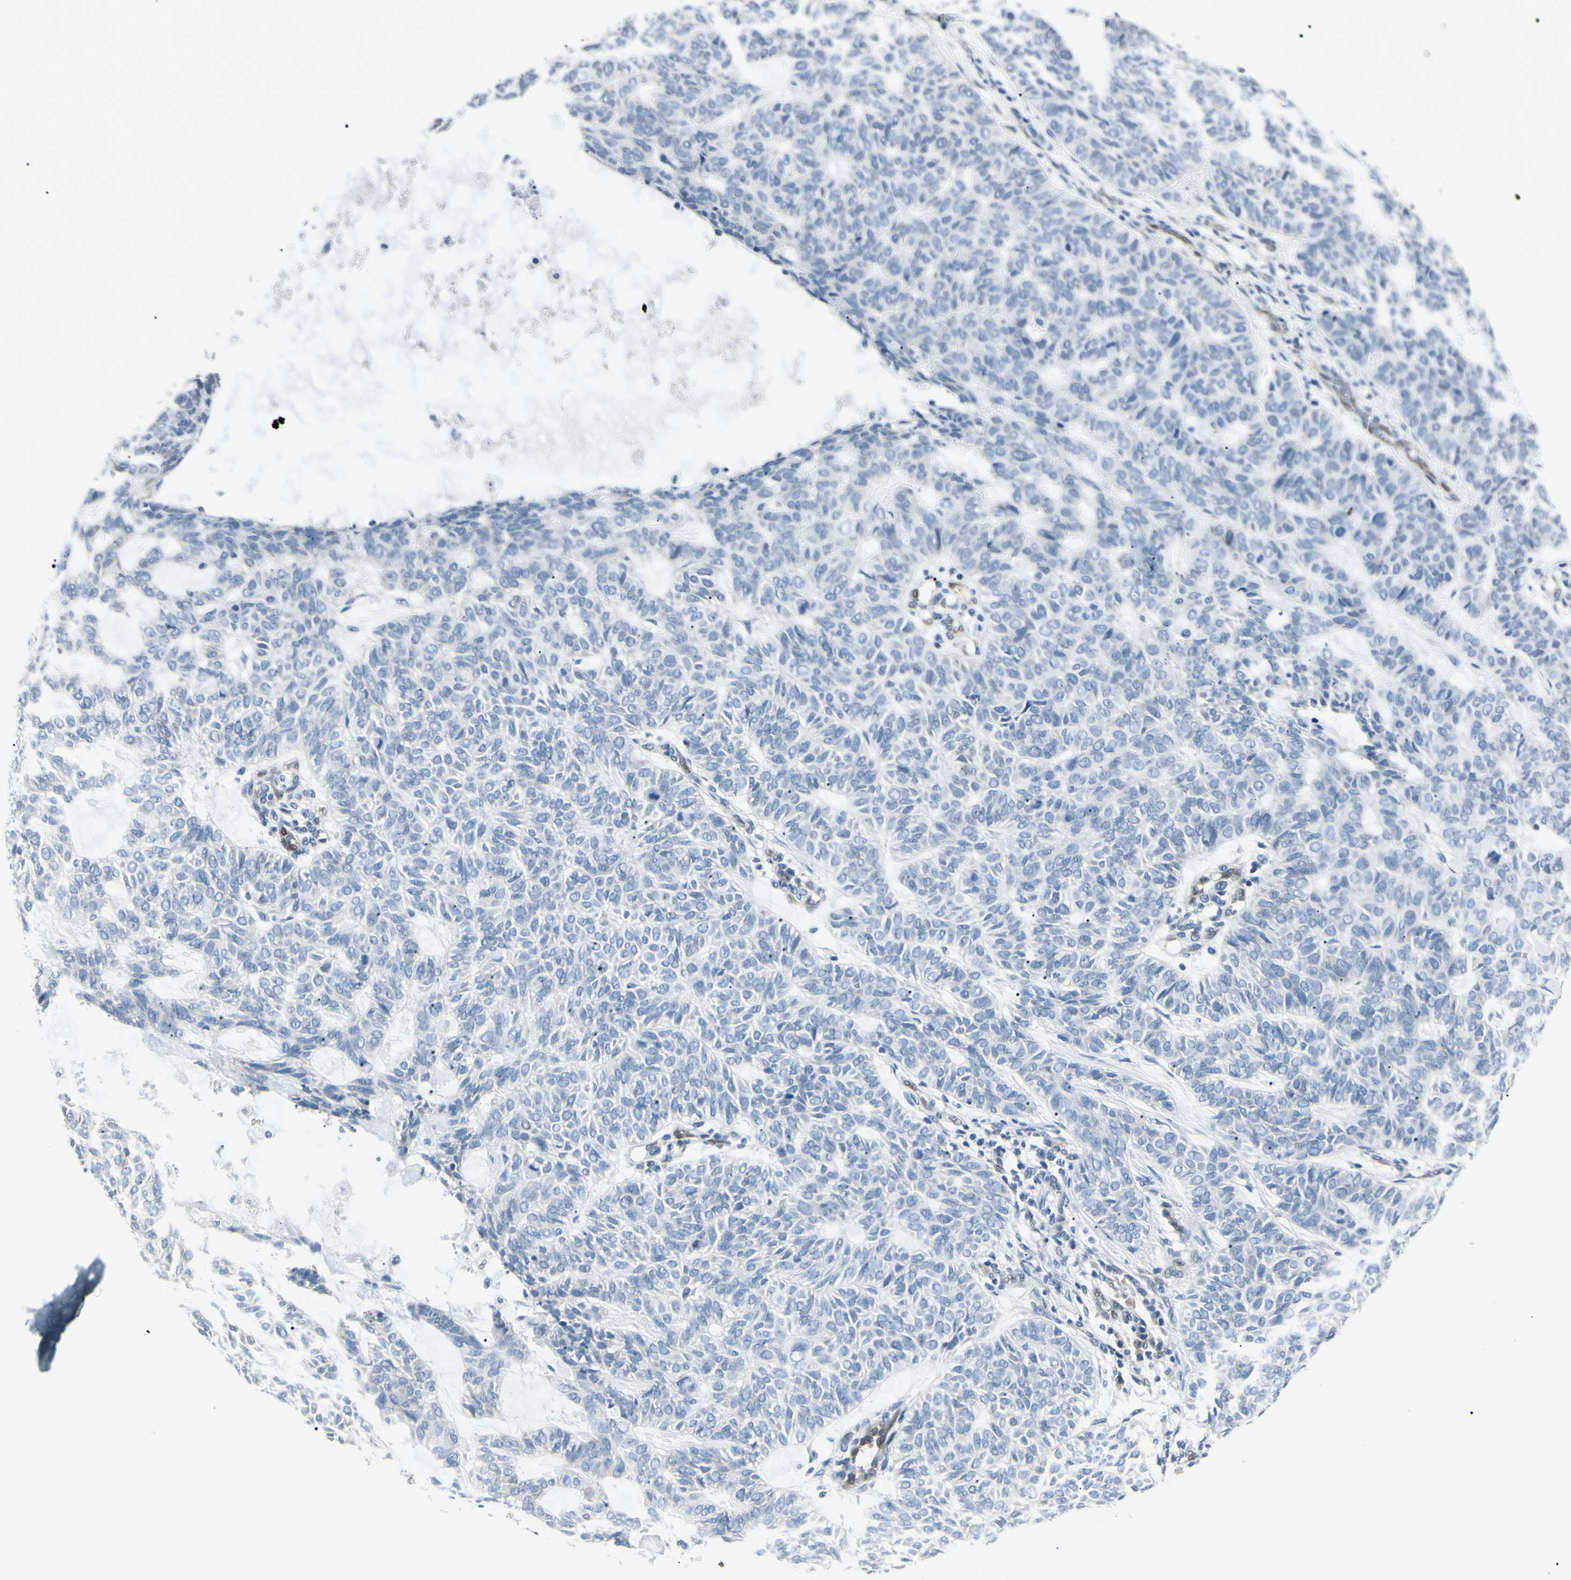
{"staining": {"intensity": "negative", "quantity": "none", "location": "none"}, "tissue": "skin cancer", "cell_type": "Tumor cells", "image_type": "cancer", "snomed": [{"axis": "morphology", "description": "Basal cell carcinoma"}, {"axis": "topography", "description": "Skin"}], "caption": "Tumor cells are negative for protein expression in human skin cancer.", "gene": "AKR1C3", "patient": {"sex": "male", "age": 87}}